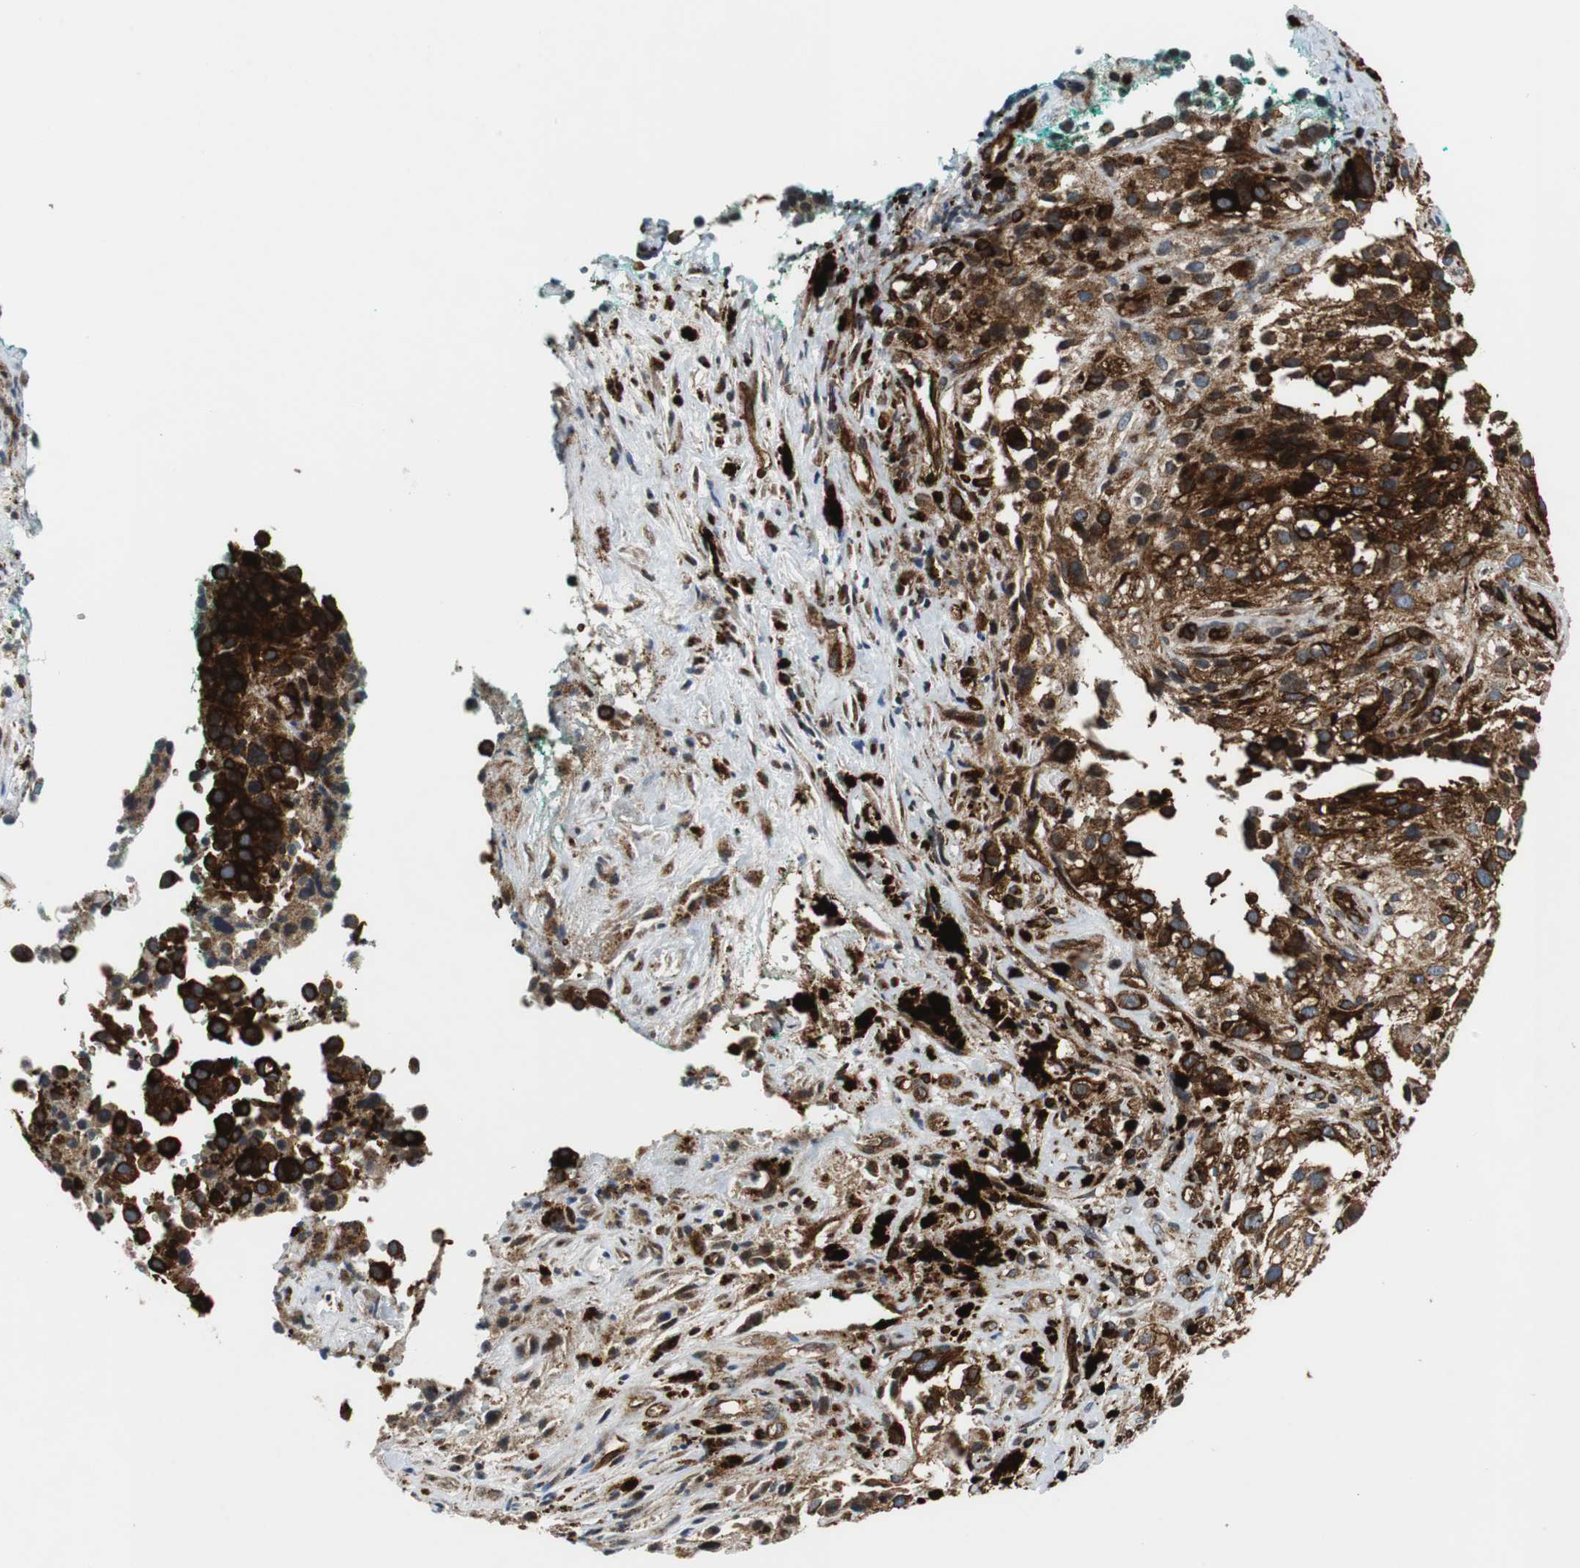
{"staining": {"intensity": "strong", "quantity": ">75%", "location": "cytoplasmic/membranous"}, "tissue": "melanoma", "cell_type": "Tumor cells", "image_type": "cancer", "snomed": [{"axis": "morphology", "description": "Necrosis, NOS"}, {"axis": "morphology", "description": "Malignant melanoma, NOS"}, {"axis": "topography", "description": "Skin"}], "caption": "There is high levels of strong cytoplasmic/membranous positivity in tumor cells of melanoma, as demonstrated by immunohistochemical staining (brown color).", "gene": "TUBA4A", "patient": {"sex": "female", "age": 87}}